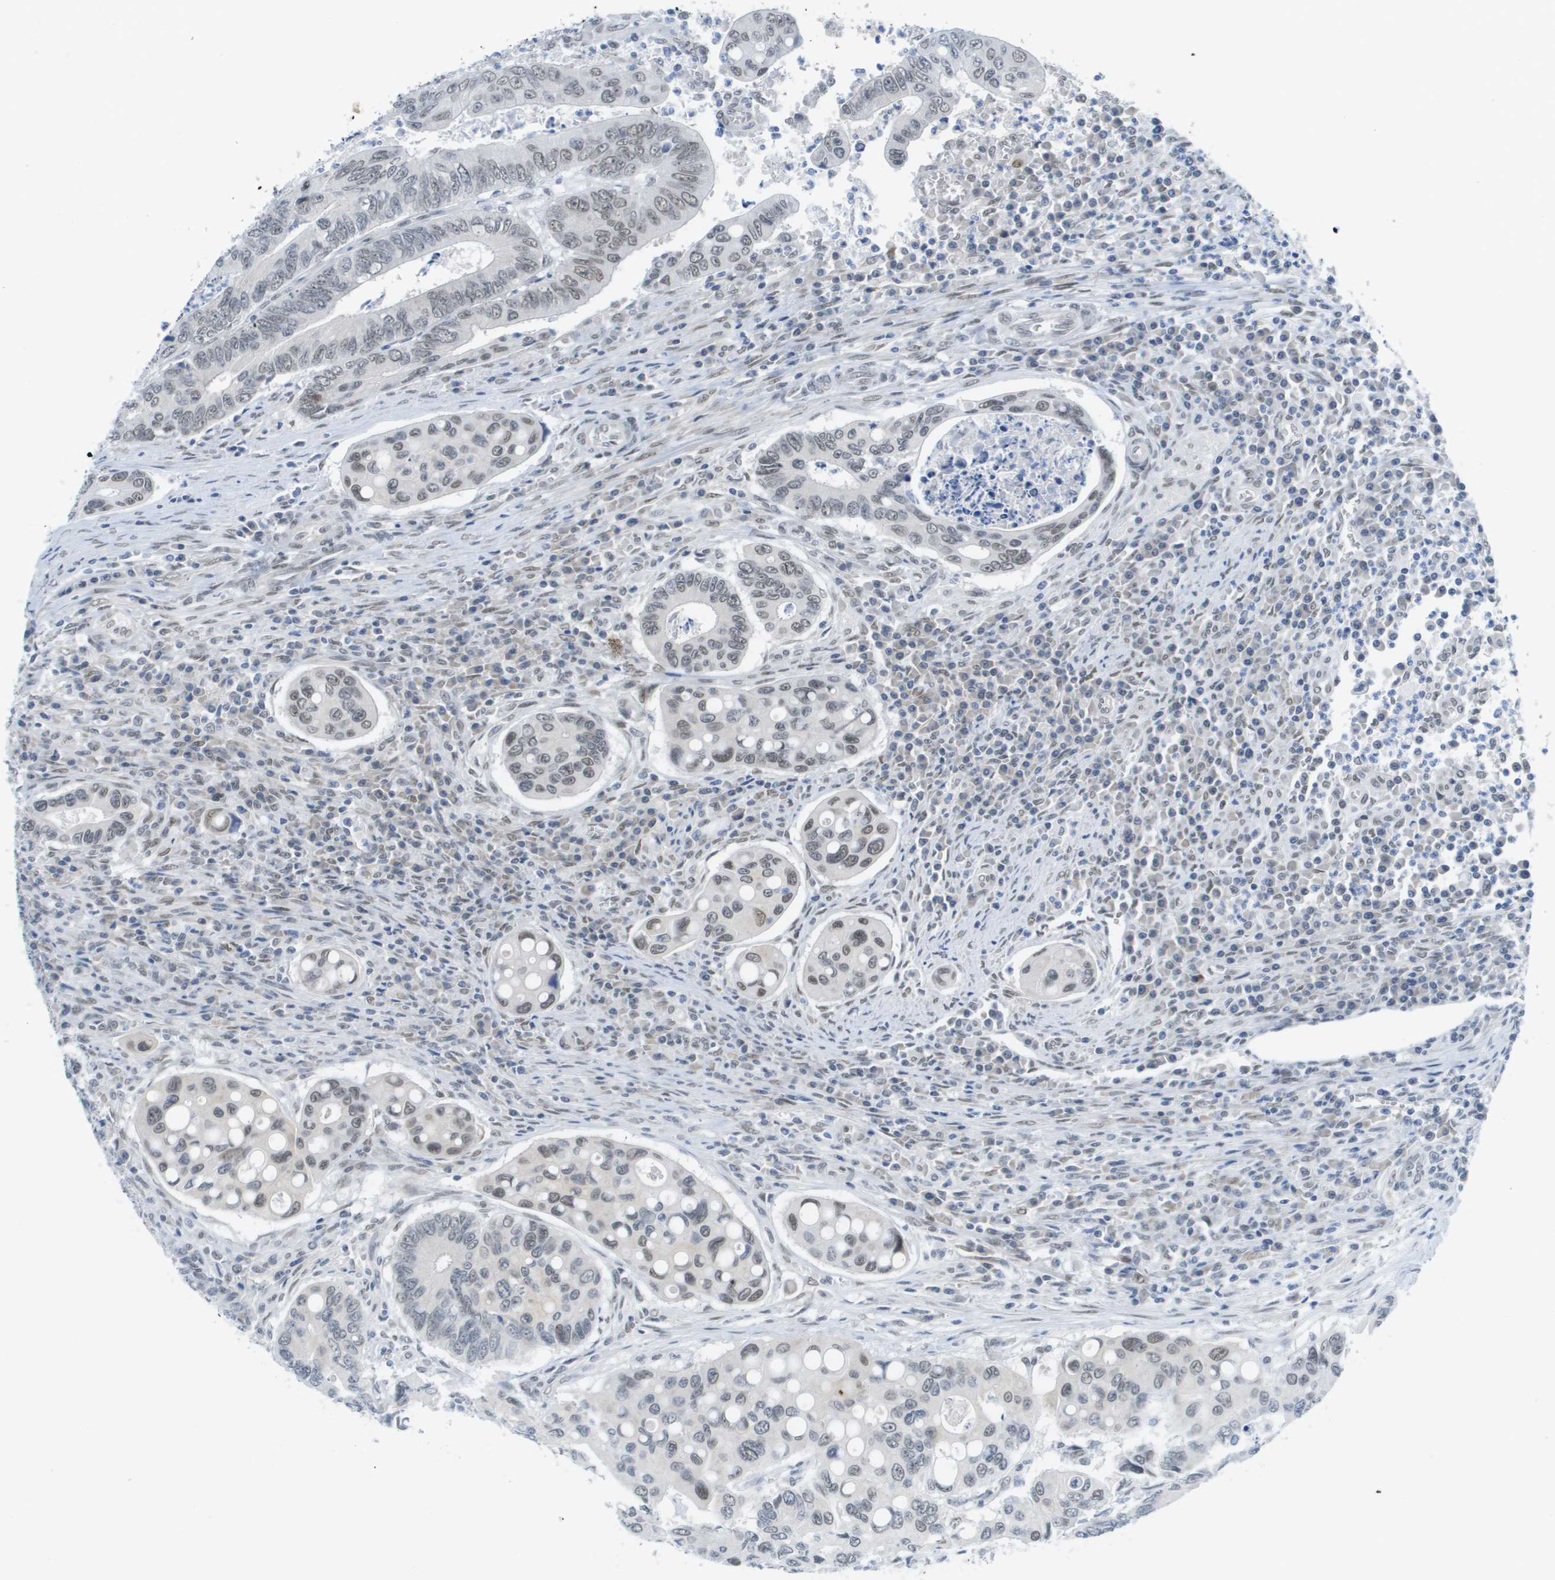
{"staining": {"intensity": "weak", "quantity": "<25%", "location": "nuclear"}, "tissue": "colorectal cancer", "cell_type": "Tumor cells", "image_type": "cancer", "snomed": [{"axis": "morphology", "description": "Inflammation, NOS"}, {"axis": "morphology", "description": "Adenocarcinoma, NOS"}, {"axis": "topography", "description": "Colon"}], "caption": "Tumor cells are negative for brown protein staining in colorectal cancer. The staining was performed using DAB to visualize the protein expression in brown, while the nuclei were stained in blue with hematoxylin (Magnification: 20x).", "gene": "ARID1B", "patient": {"sex": "male", "age": 72}}